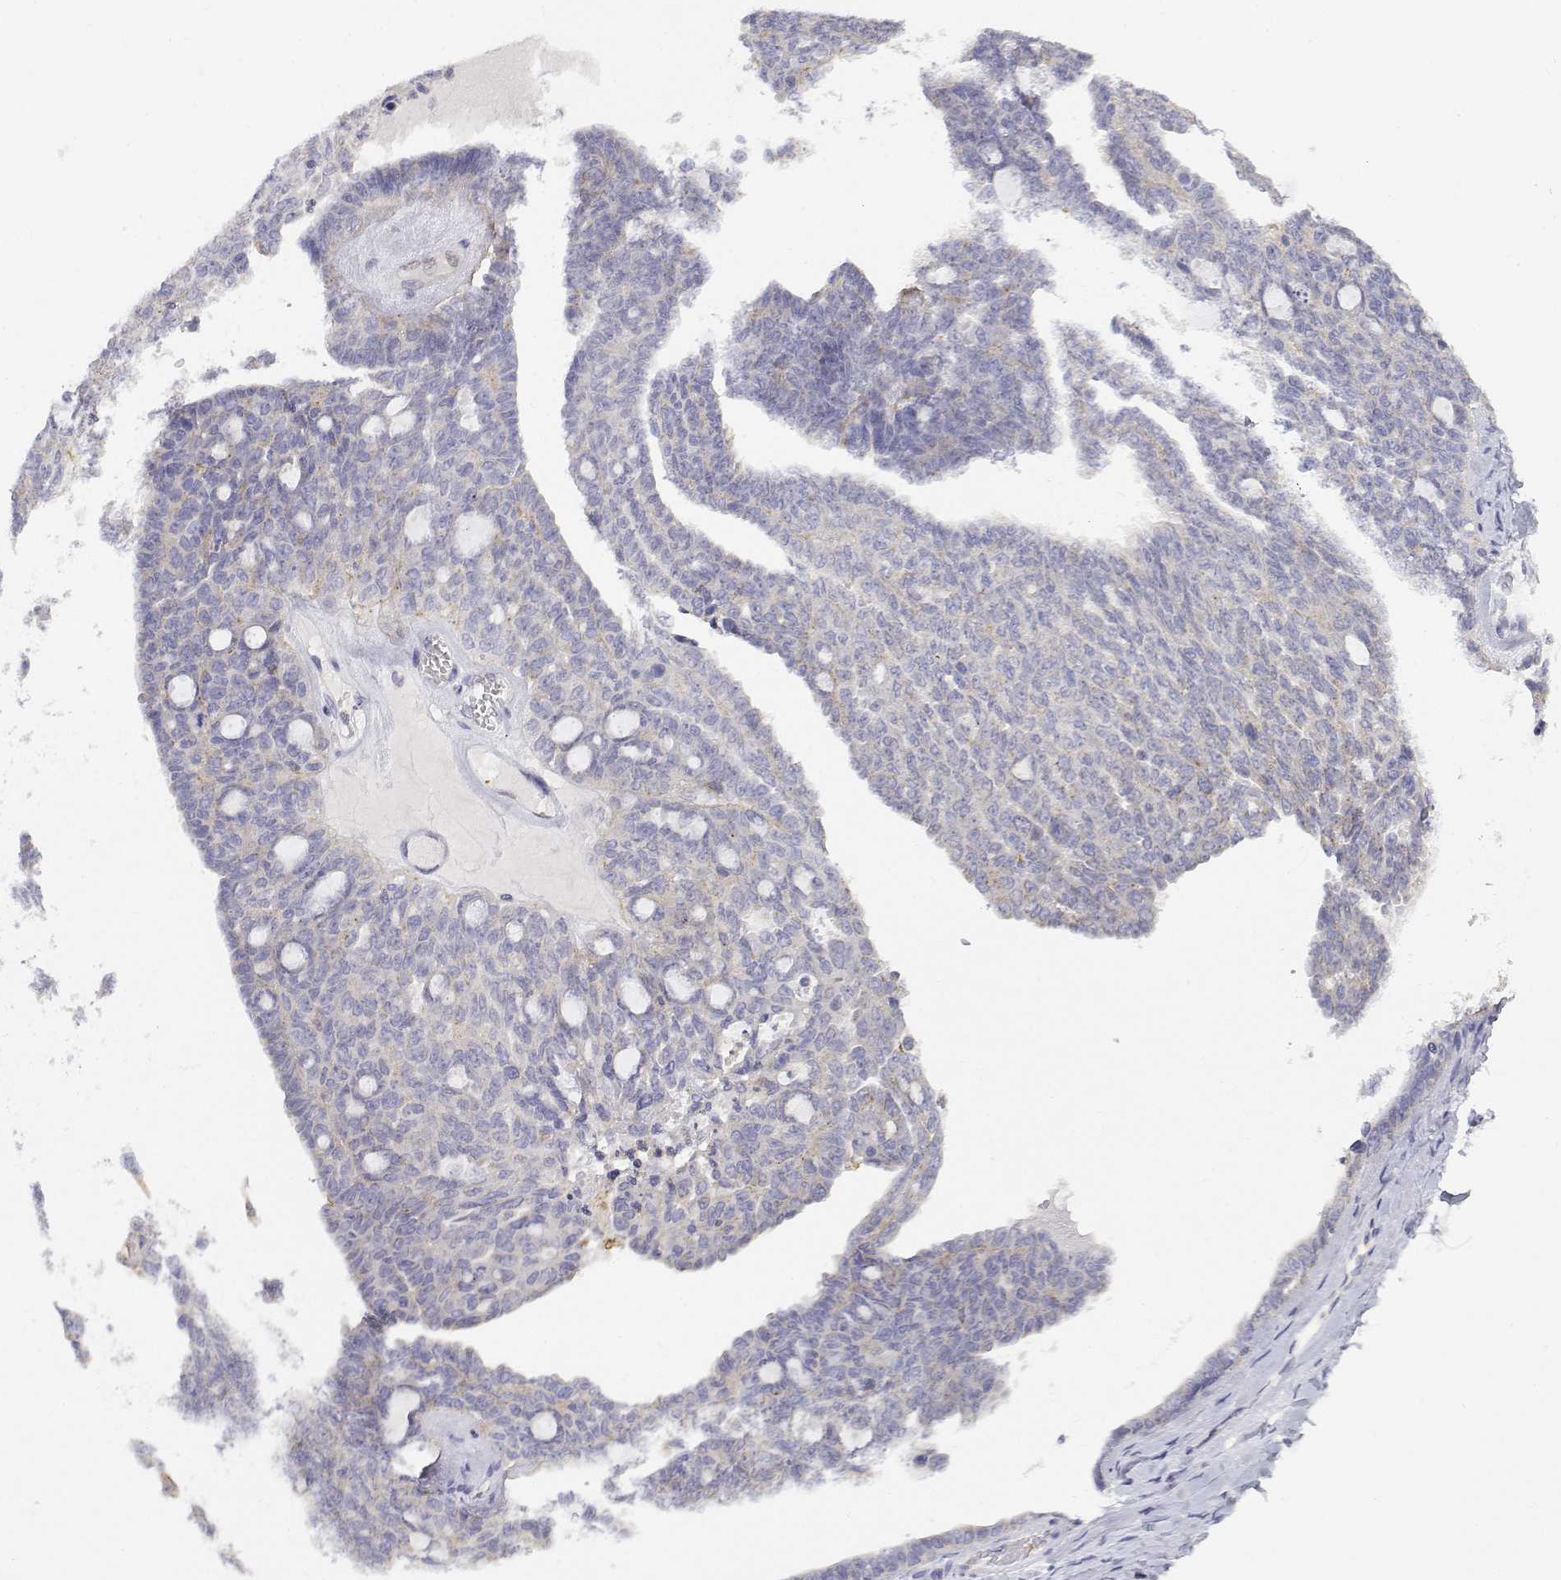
{"staining": {"intensity": "weak", "quantity": "<25%", "location": "cytoplasmic/membranous"}, "tissue": "ovarian cancer", "cell_type": "Tumor cells", "image_type": "cancer", "snomed": [{"axis": "morphology", "description": "Cystadenocarcinoma, serous, NOS"}, {"axis": "topography", "description": "Ovary"}], "caption": "Protein analysis of serous cystadenocarcinoma (ovarian) demonstrates no significant staining in tumor cells.", "gene": "ADA", "patient": {"sex": "female", "age": 71}}